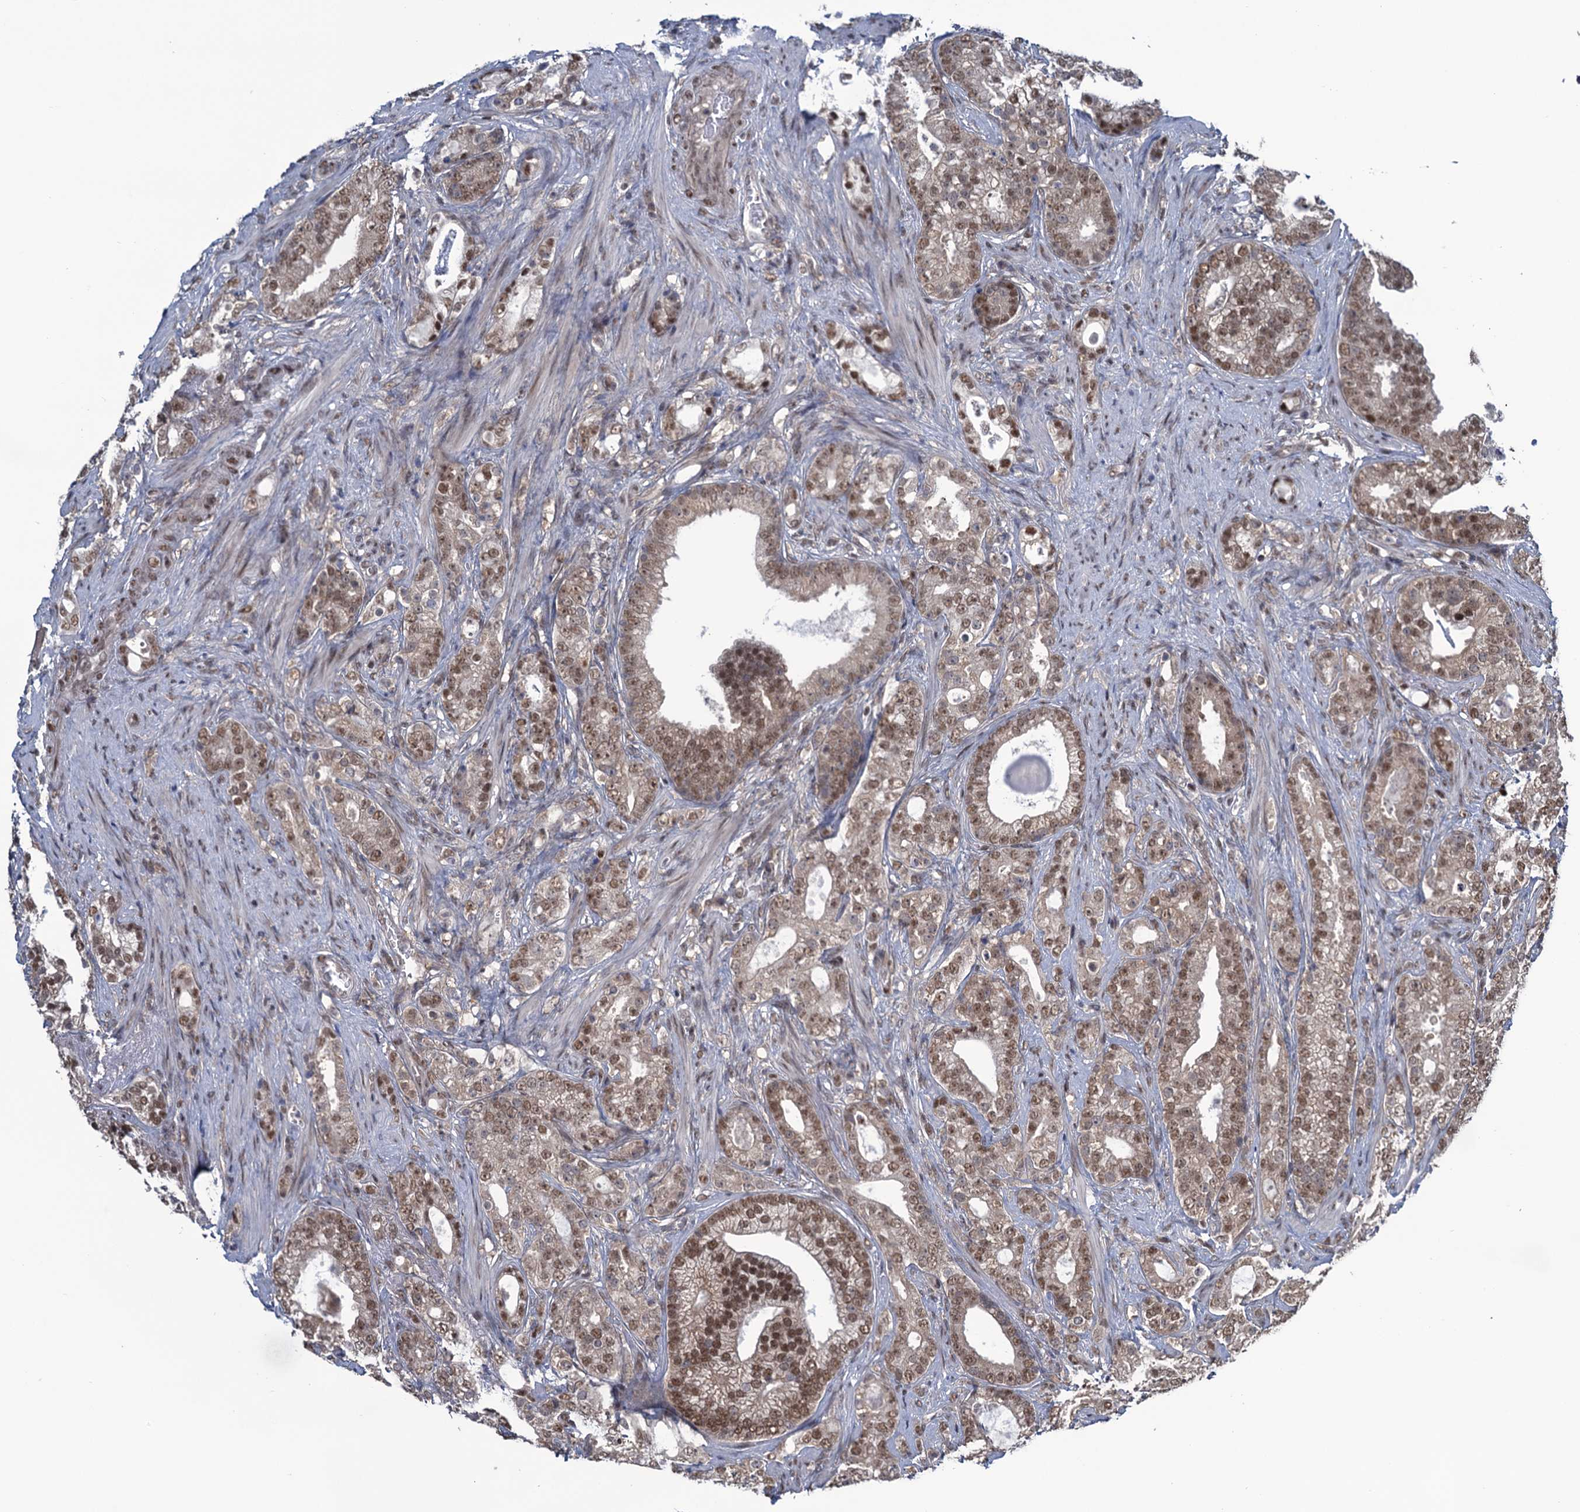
{"staining": {"intensity": "moderate", "quantity": ">75%", "location": "nuclear"}, "tissue": "prostate cancer", "cell_type": "Tumor cells", "image_type": "cancer", "snomed": [{"axis": "morphology", "description": "Adenocarcinoma, High grade"}, {"axis": "topography", "description": "Prostate and seminal vesicle, NOS"}], "caption": "DAB immunohistochemical staining of human prostate high-grade adenocarcinoma displays moderate nuclear protein staining in approximately >75% of tumor cells.", "gene": "SAE1", "patient": {"sex": "male", "age": 67}}